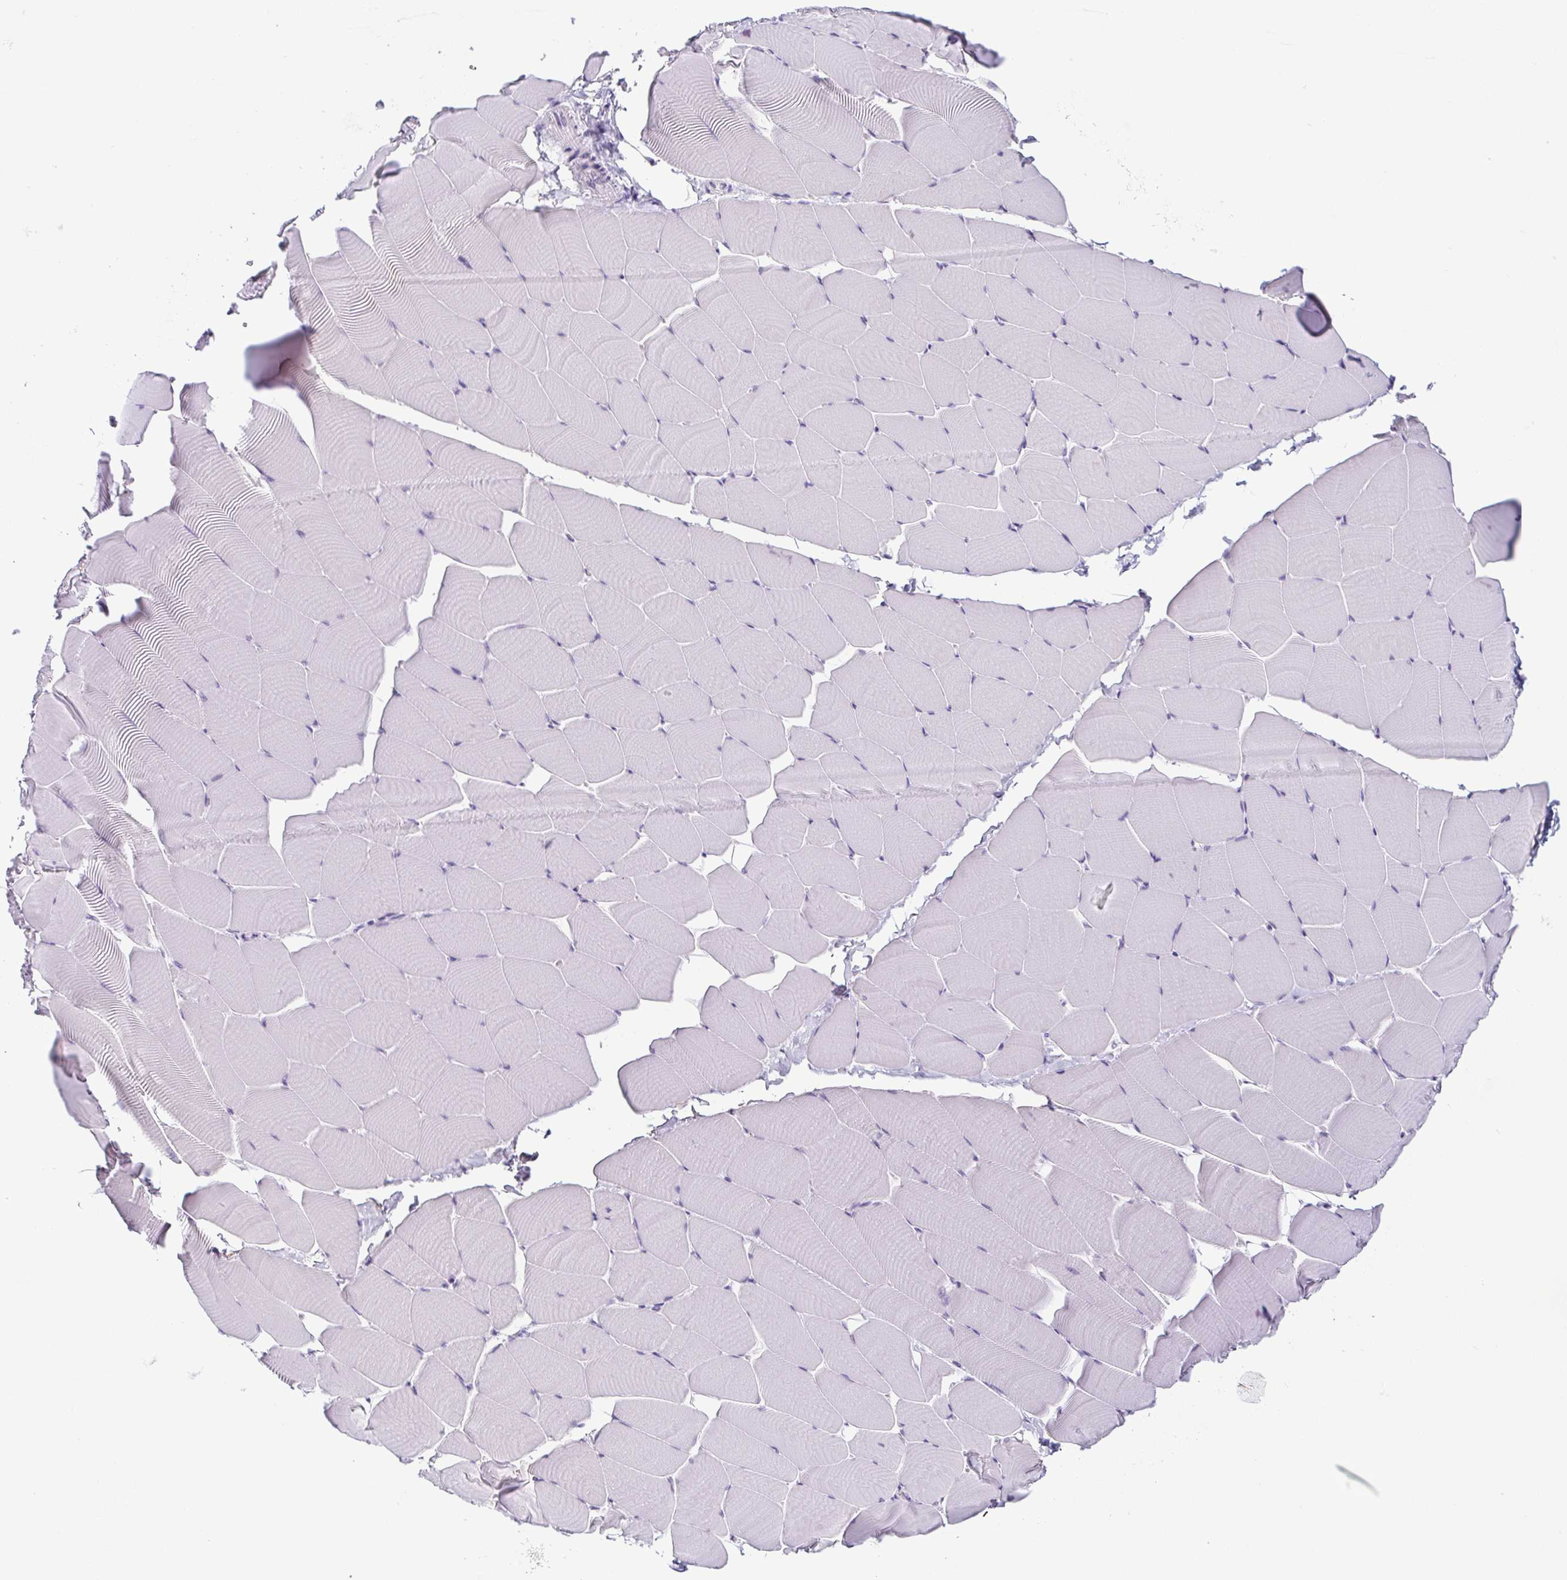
{"staining": {"intensity": "negative", "quantity": "none", "location": "none"}, "tissue": "skeletal muscle", "cell_type": "Myocytes", "image_type": "normal", "snomed": [{"axis": "morphology", "description": "Normal tissue, NOS"}, {"axis": "topography", "description": "Skeletal muscle"}], "caption": "Immunohistochemical staining of unremarkable human skeletal muscle displays no significant positivity in myocytes.", "gene": "TCF3", "patient": {"sex": "male", "age": 25}}